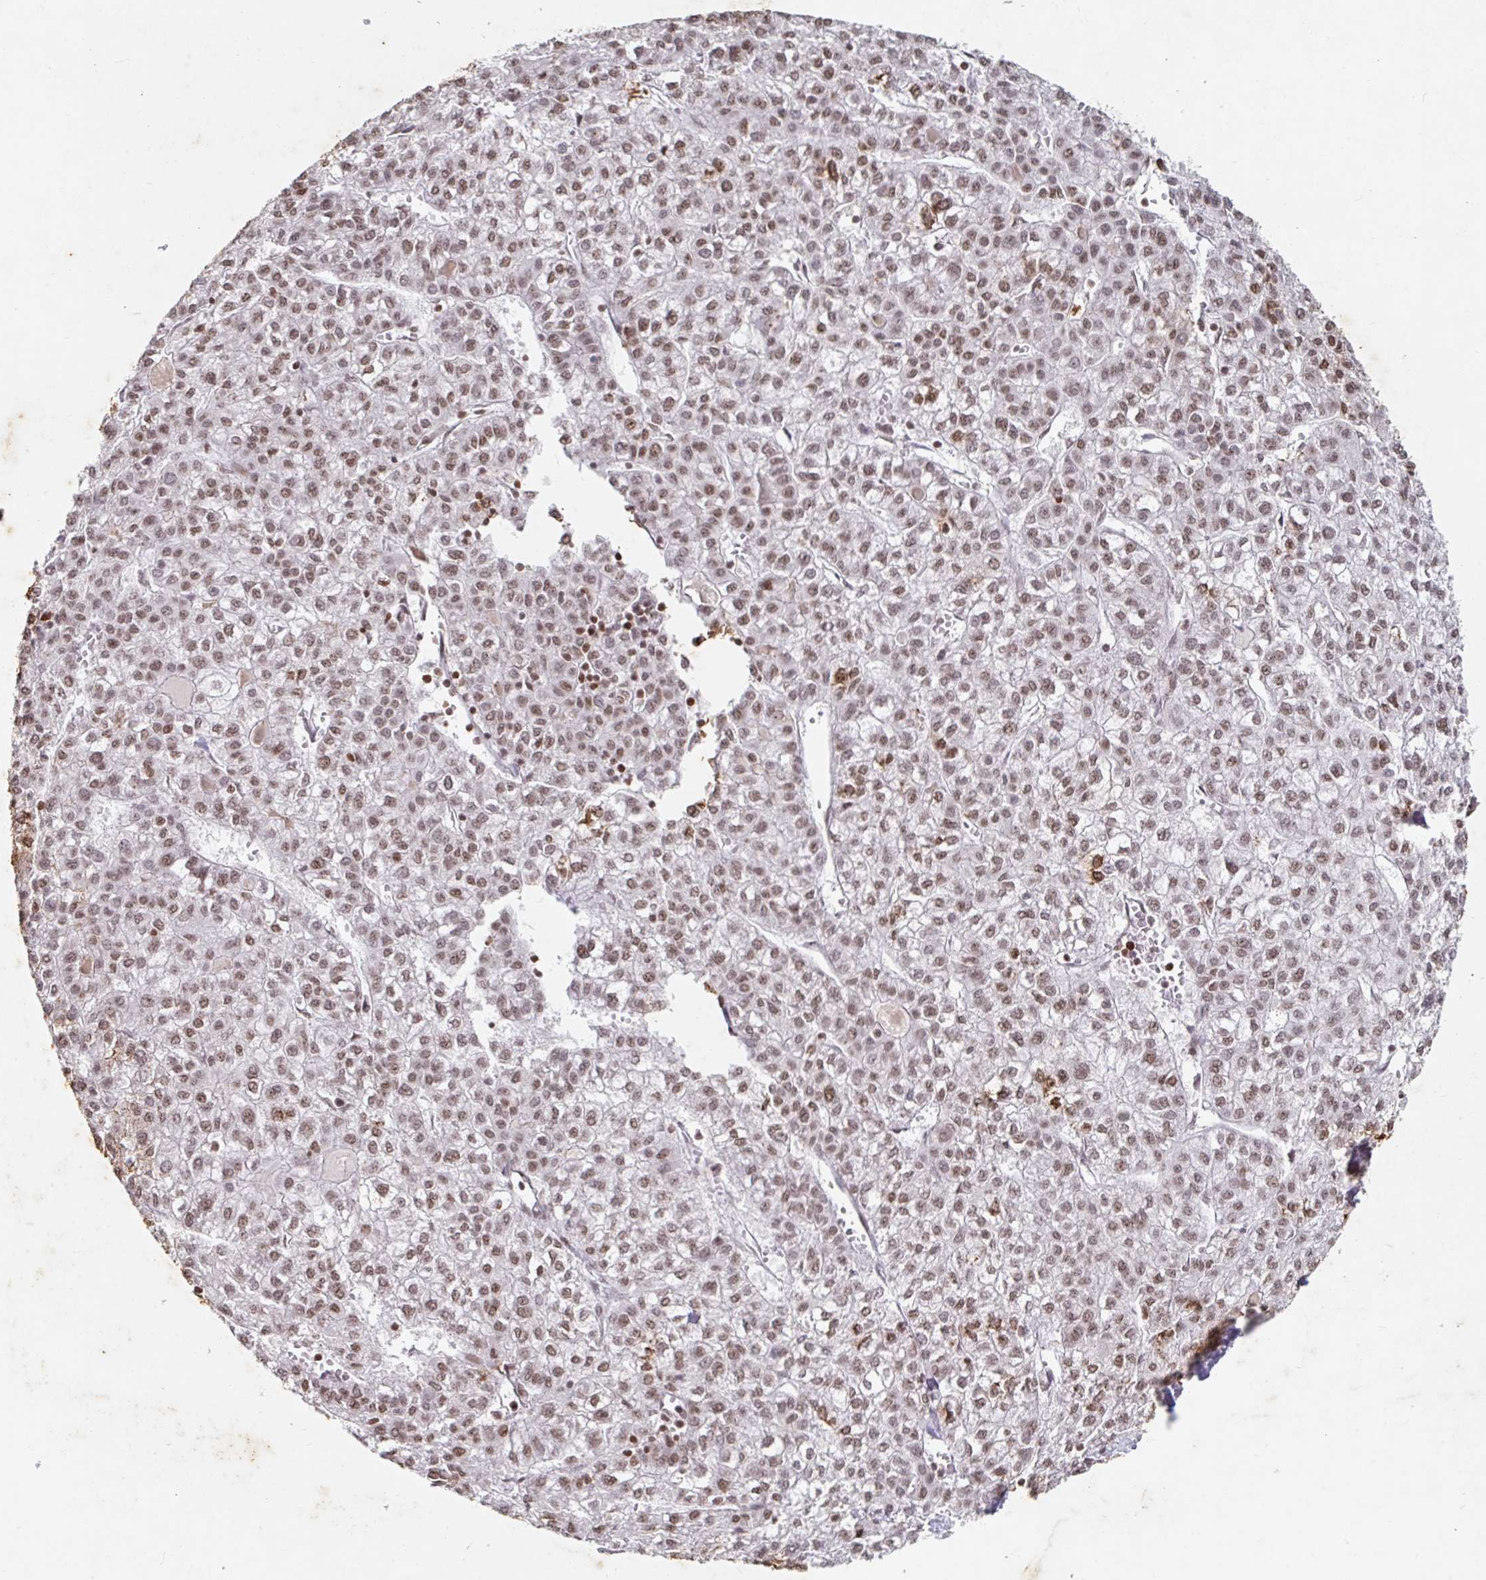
{"staining": {"intensity": "moderate", "quantity": ">75%", "location": "nuclear"}, "tissue": "liver cancer", "cell_type": "Tumor cells", "image_type": "cancer", "snomed": [{"axis": "morphology", "description": "Carcinoma, Hepatocellular, NOS"}, {"axis": "topography", "description": "Liver"}], "caption": "Immunohistochemistry histopathology image of neoplastic tissue: human hepatocellular carcinoma (liver) stained using immunohistochemistry (IHC) reveals medium levels of moderate protein expression localized specifically in the nuclear of tumor cells, appearing as a nuclear brown color.", "gene": "C19orf53", "patient": {"sex": "female", "age": 43}}